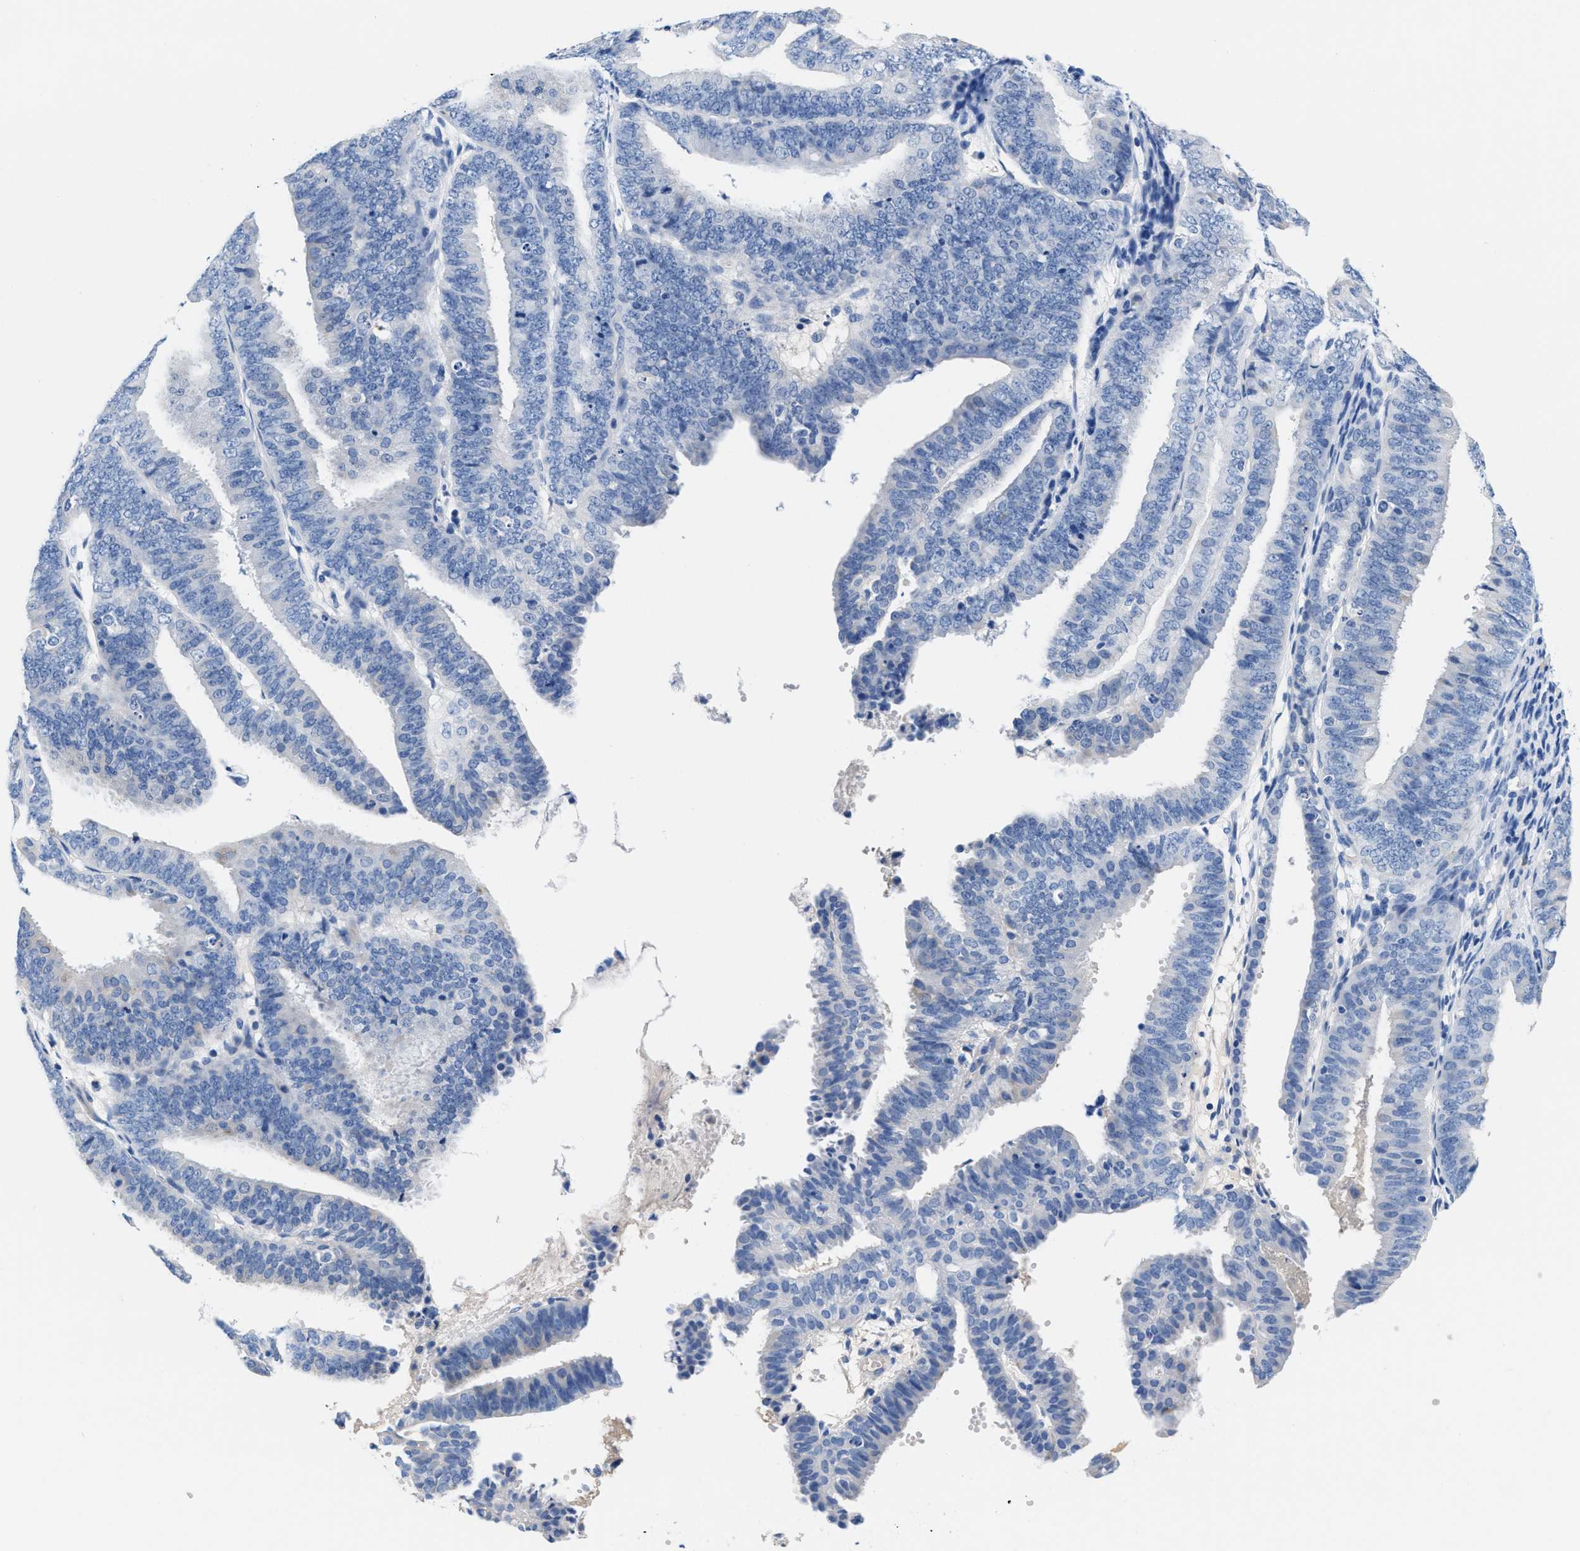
{"staining": {"intensity": "negative", "quantity": "none", "location": "none"}, "tissue": "endometrial cancer", "cell_type": "Tumor cells", "image_type": "cancer", "snomed": [{"axis": "morphology", "description": "Adenocarcinoma, NOS"}, {"axis": "topography", "description": "Endometrium"}], "caption": "The photomicrograph displays no significant staining in tumor cells of endometrial cancer. The staining is performed using DAB brown chromogen with nuclei counter-stained in using hematoxylin.", "gene": "SLFN13", "patient": {"sex": "female", "age": 63}}